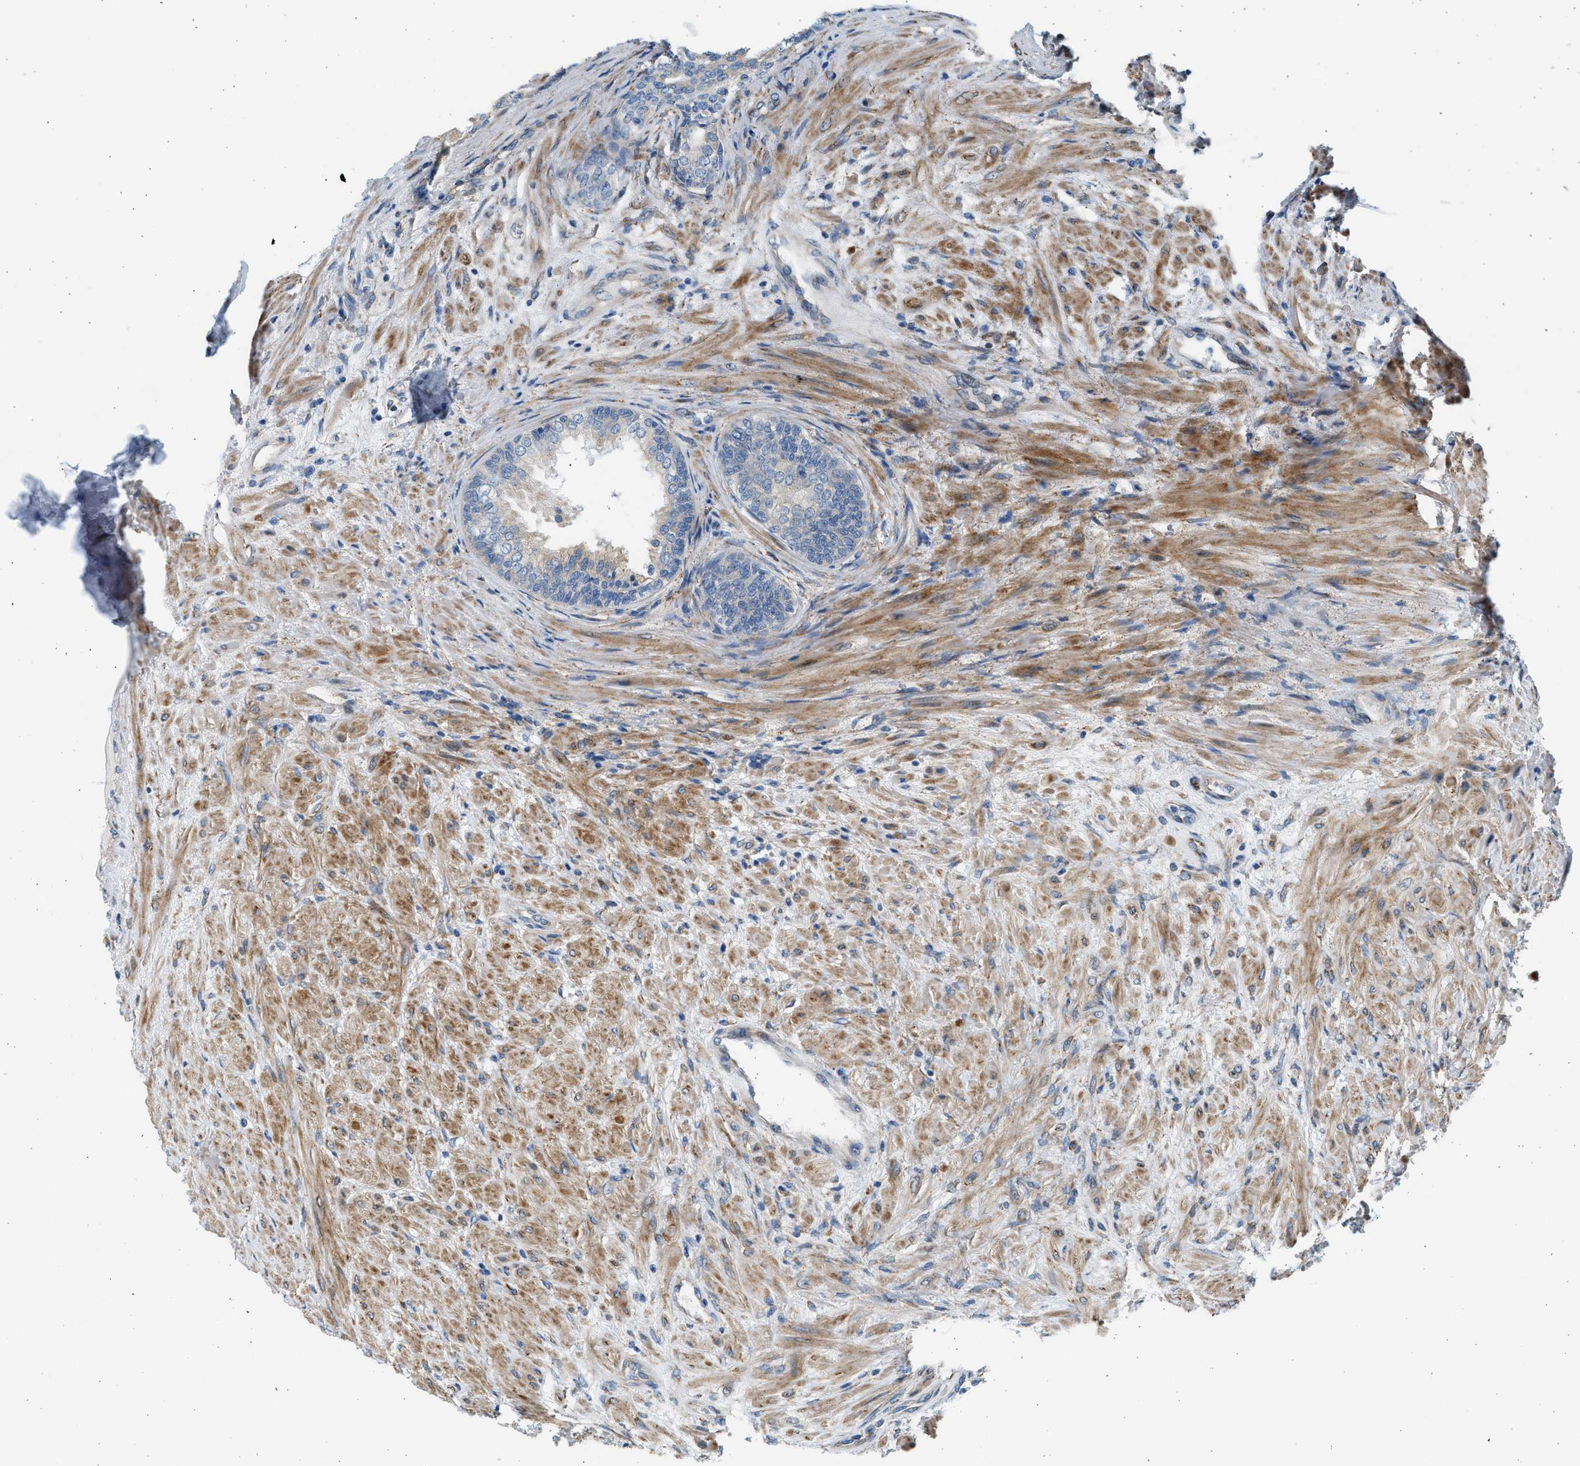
{"staining": {"intensity": "moderate", "quantity": "25%-75%", "location": "cytoplasmic/membranous"}, "tissue": "prostate", "cell_type": "Glandular cells", "image_type": "normal", "snomed": [{"axis": "morphology", "description": "Normal tissue, NOS"}, {"axis": "topography", "description": "Prostate"}], "caption": "Immunohistochemistry (IHC) histopathology image of benign prostate: human prostate stained using IHC shows medium levels of moderate protein expression localized specifically in the cytoplasmic/membranous of glandular cells, appearing as a cytoplasmic/membranous brown color.", "gene": "CNTN6", "patient": {"sex": "male", "age": 76}}